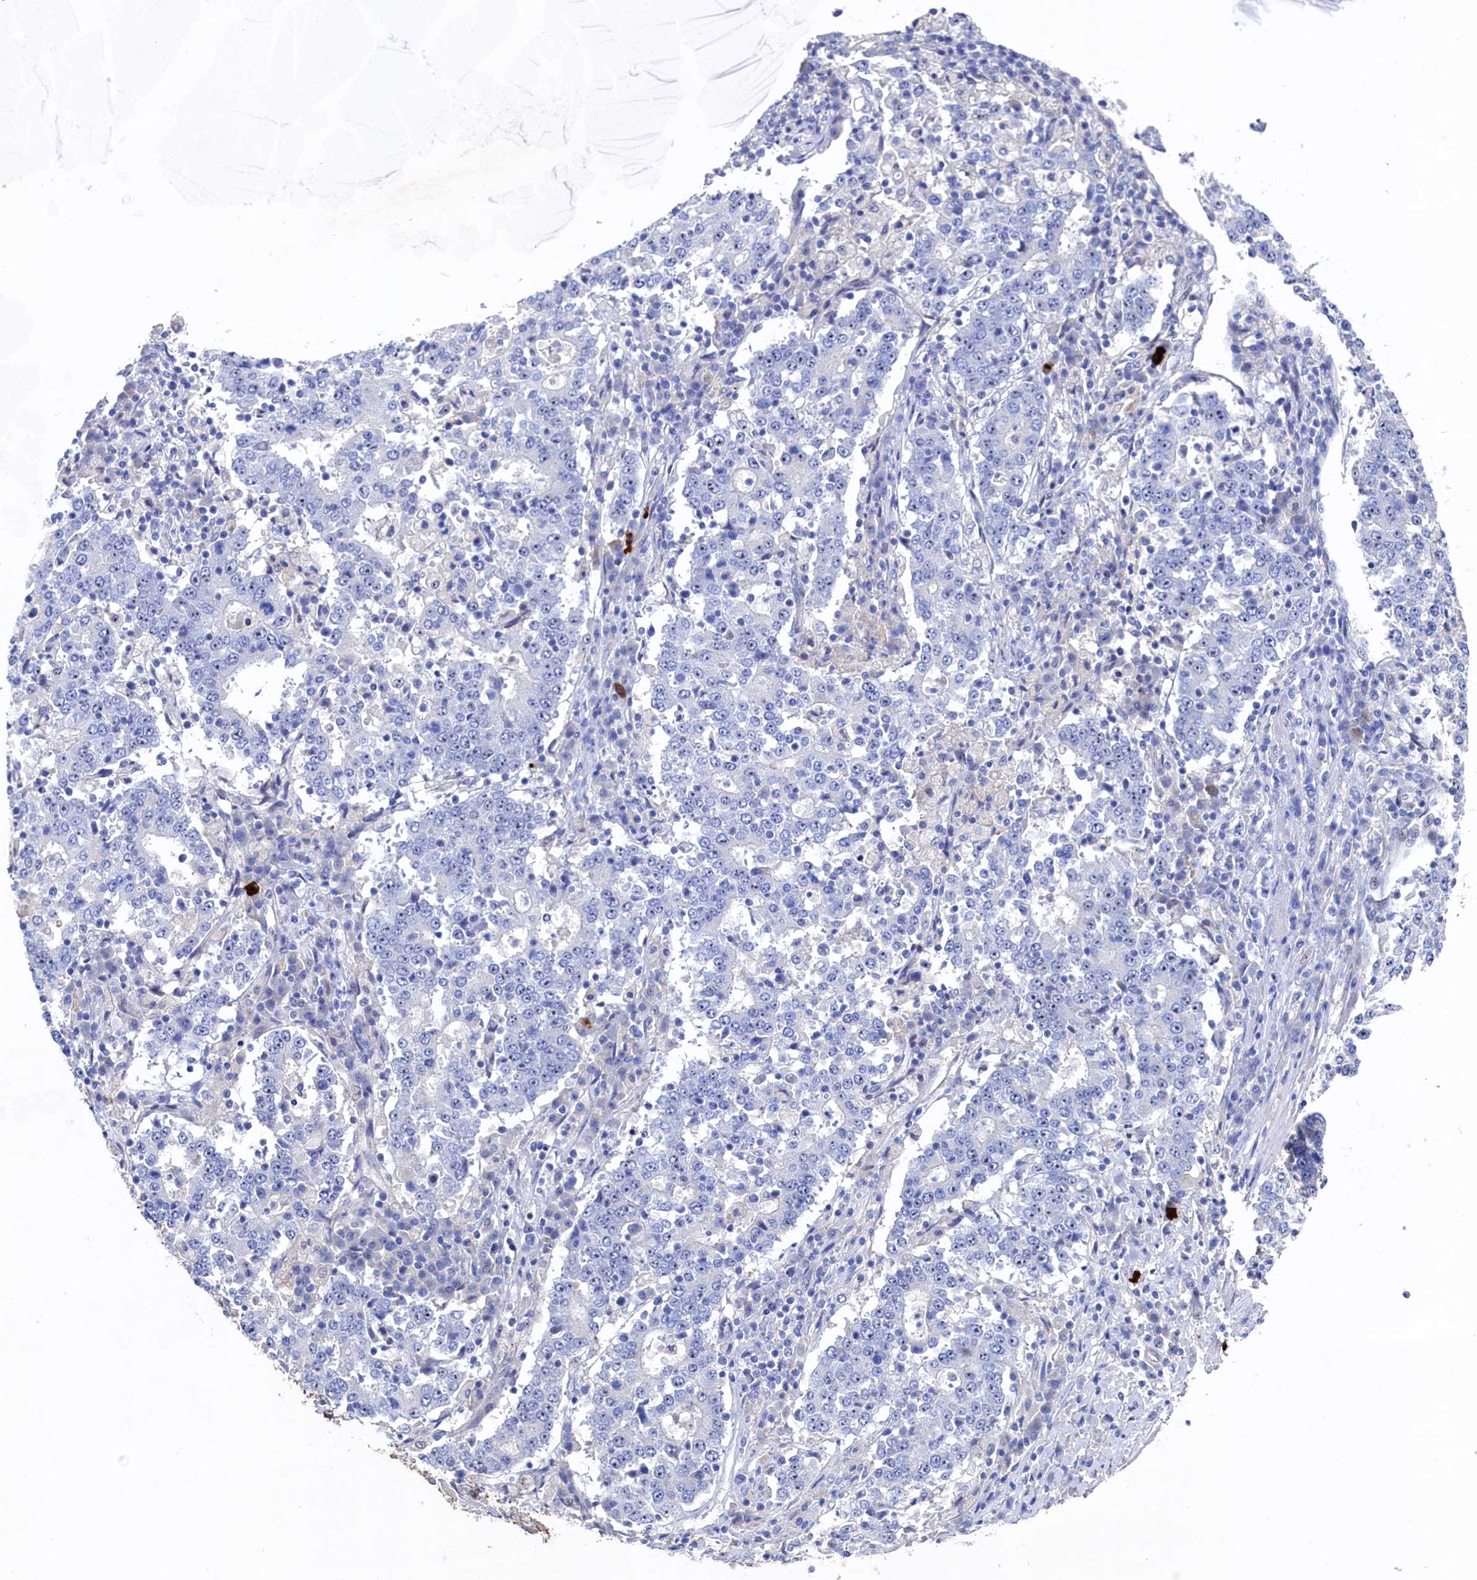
{"staining": {"intensity": "negative", "quantity": "none", "location": "none"}, "tissue": "stomach cancer", "cell_type": "Tumor cells", "image_type": "cancer", "snomed": [{"axis": "morphology", "description": "Adenocarcinoma, NOS"}, {"axis": "topography", "description": "Stomach"}], "caption": "There is no significant staining in tumor cells of stomach adenocarcinoma.", "gene": "CBLIF", "patient": {"sex": "male", "age": 59}}